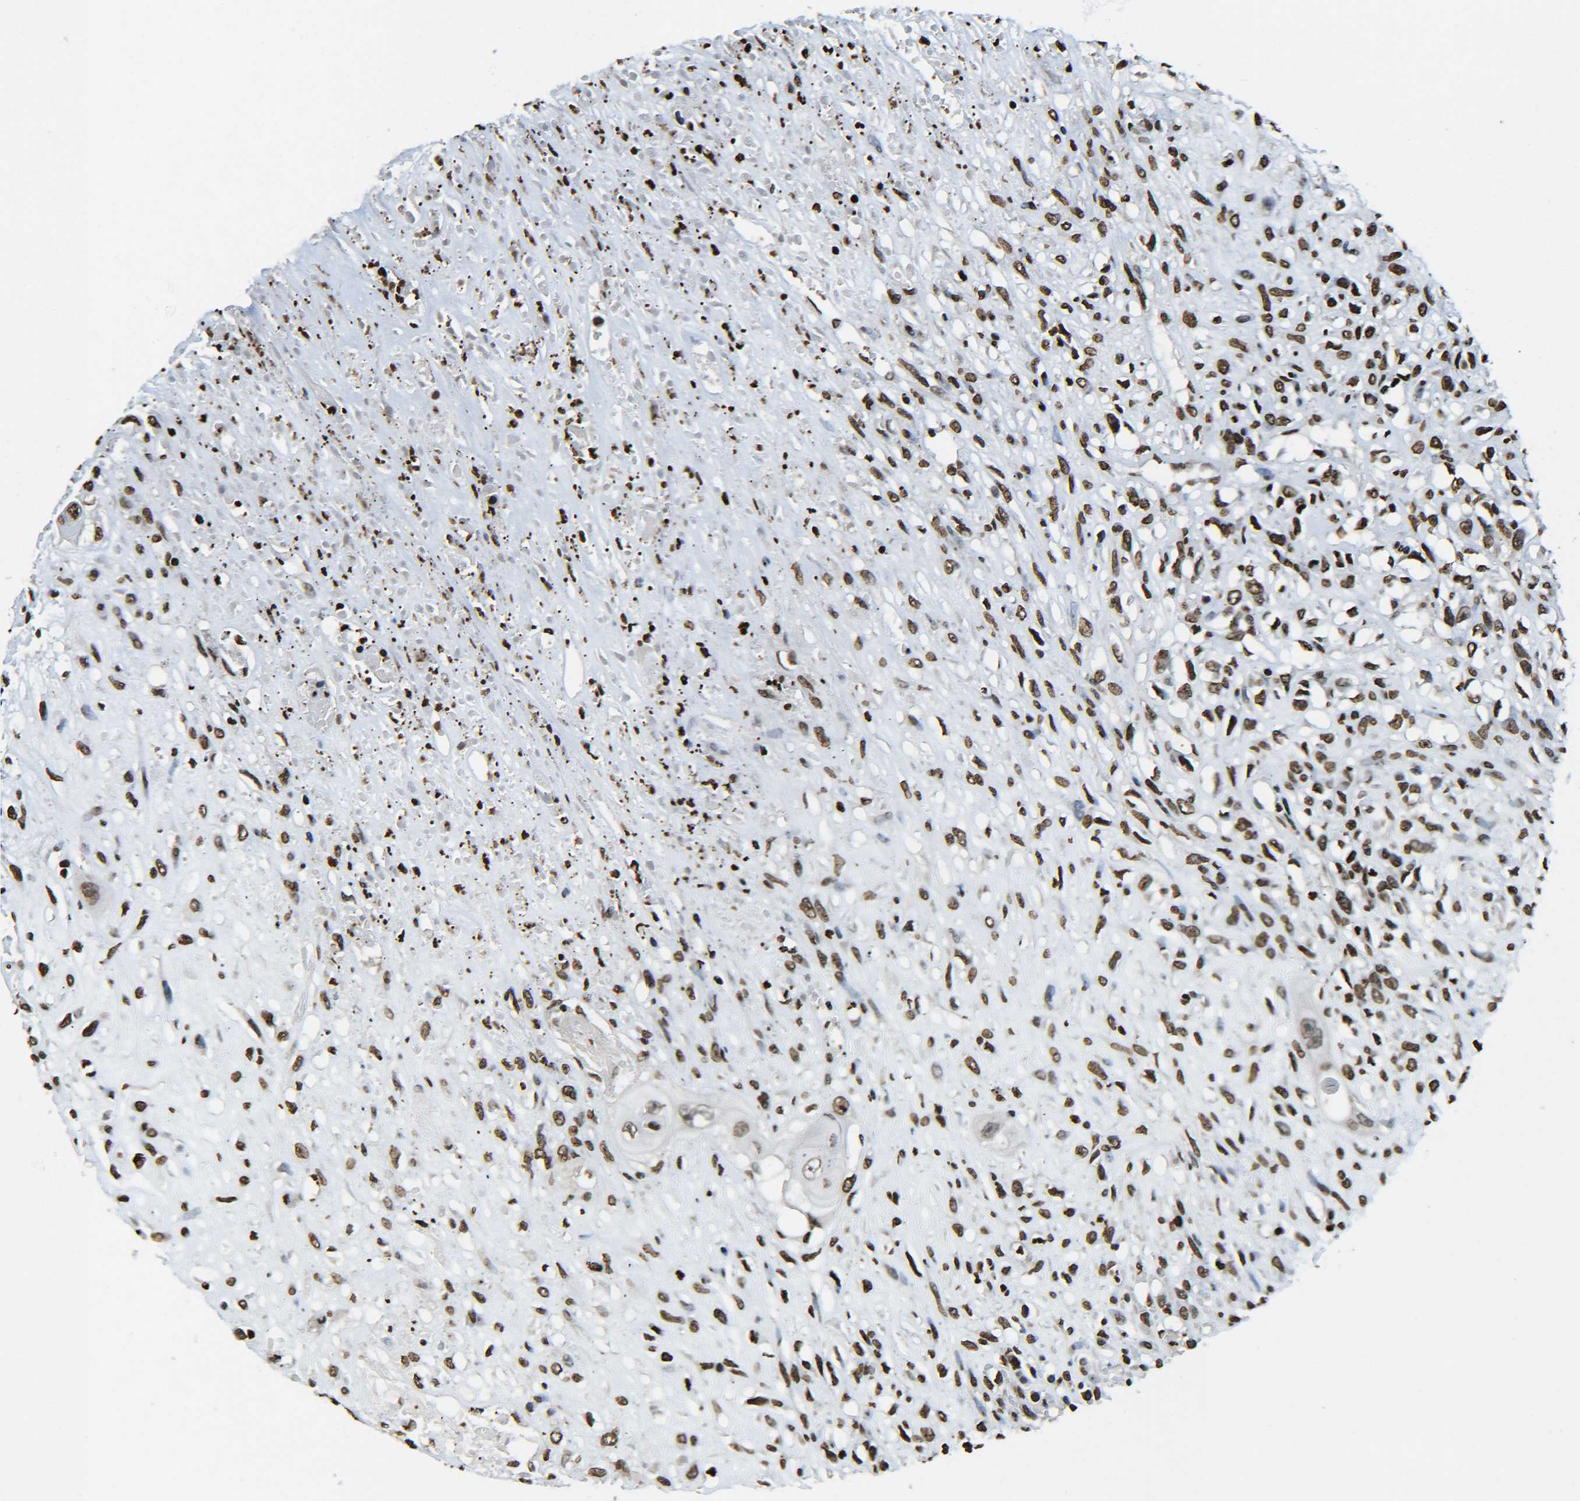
{"staining": {"intensity": "strong", "quantity": ">75%", "location": "nuclear"}, "tissue": "head and neck cancer", "cell_type": "Tumor cells", "image_type": "cancer", "snomed": [{"axis": "morphology", "description": "Necrosis, NOS"}, {"axis": "morphology", "description": "Neoplasm, malignant, NOS"}, {"axis": "topography", "description": "Salivary gland"}, {"axis": "topography", "description": "Head-Neck"}], "caption": "Malignant neoplasm (head and neck) tissue reveals strong nuclear staining in approximately >75% of tumor cells", "gene": "H4C16", "patient": {"sex": "male", "age": 43}}